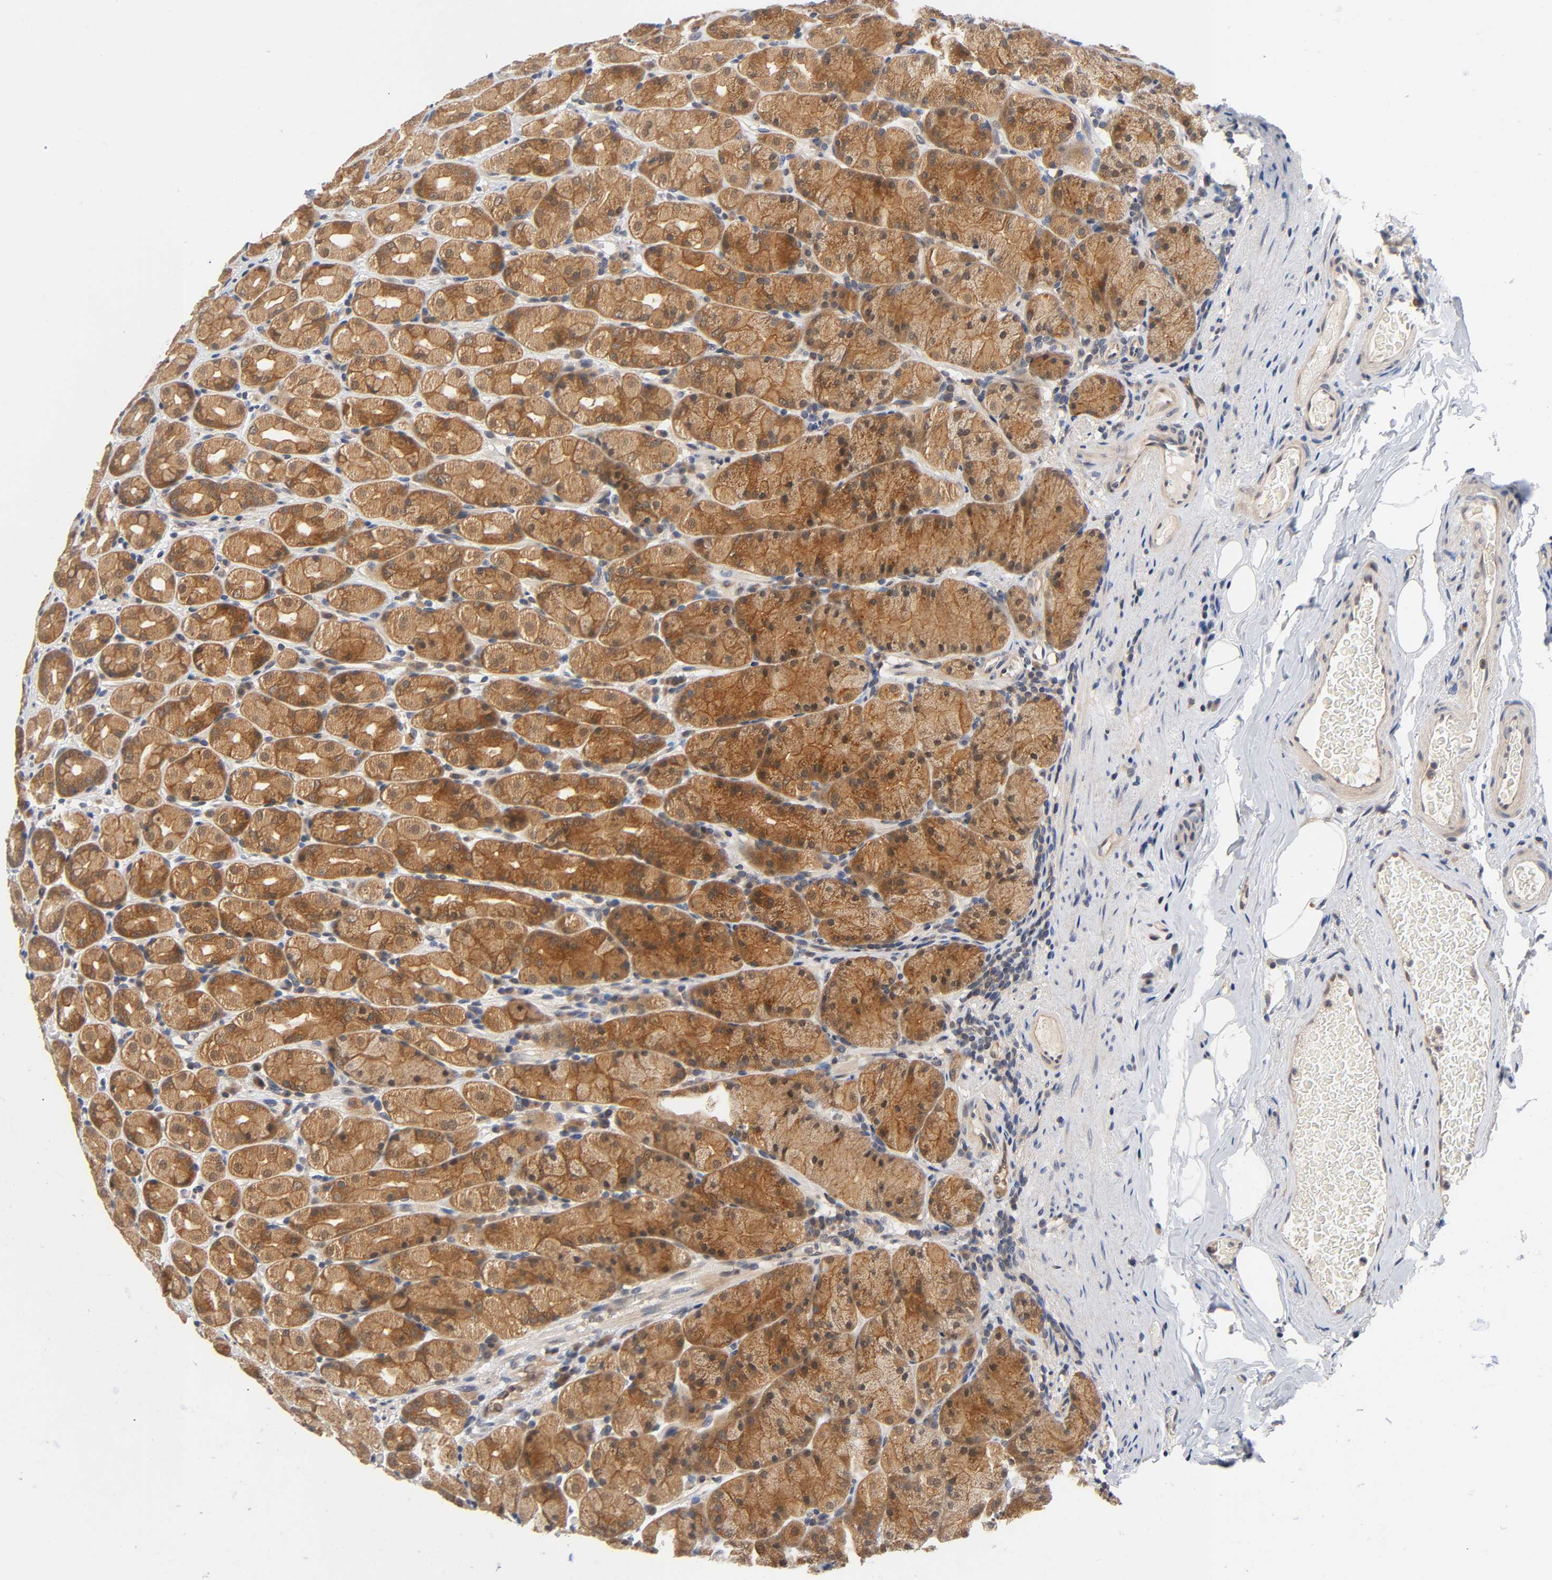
{"staining": {"intensity": "strong", "quantity": ">75%", "location": "cytoplasmic/membranous"}, "tissue": "stomach", "cell_type": "Glandular cells", "image_type": "normal", "snomed": [{"axis": "morphology", "description": "Normal tissue, NOS"}, {"axis": "topography", "description": "Stomach, upper"}], "caption": "Glandular cells exhibit high levels of strong cytoplasmic/membranous expression in approximately >75% of cells in normal stomach.", "gene": "PRKAB1", "patient": {"sex": "male", "age": 68}}